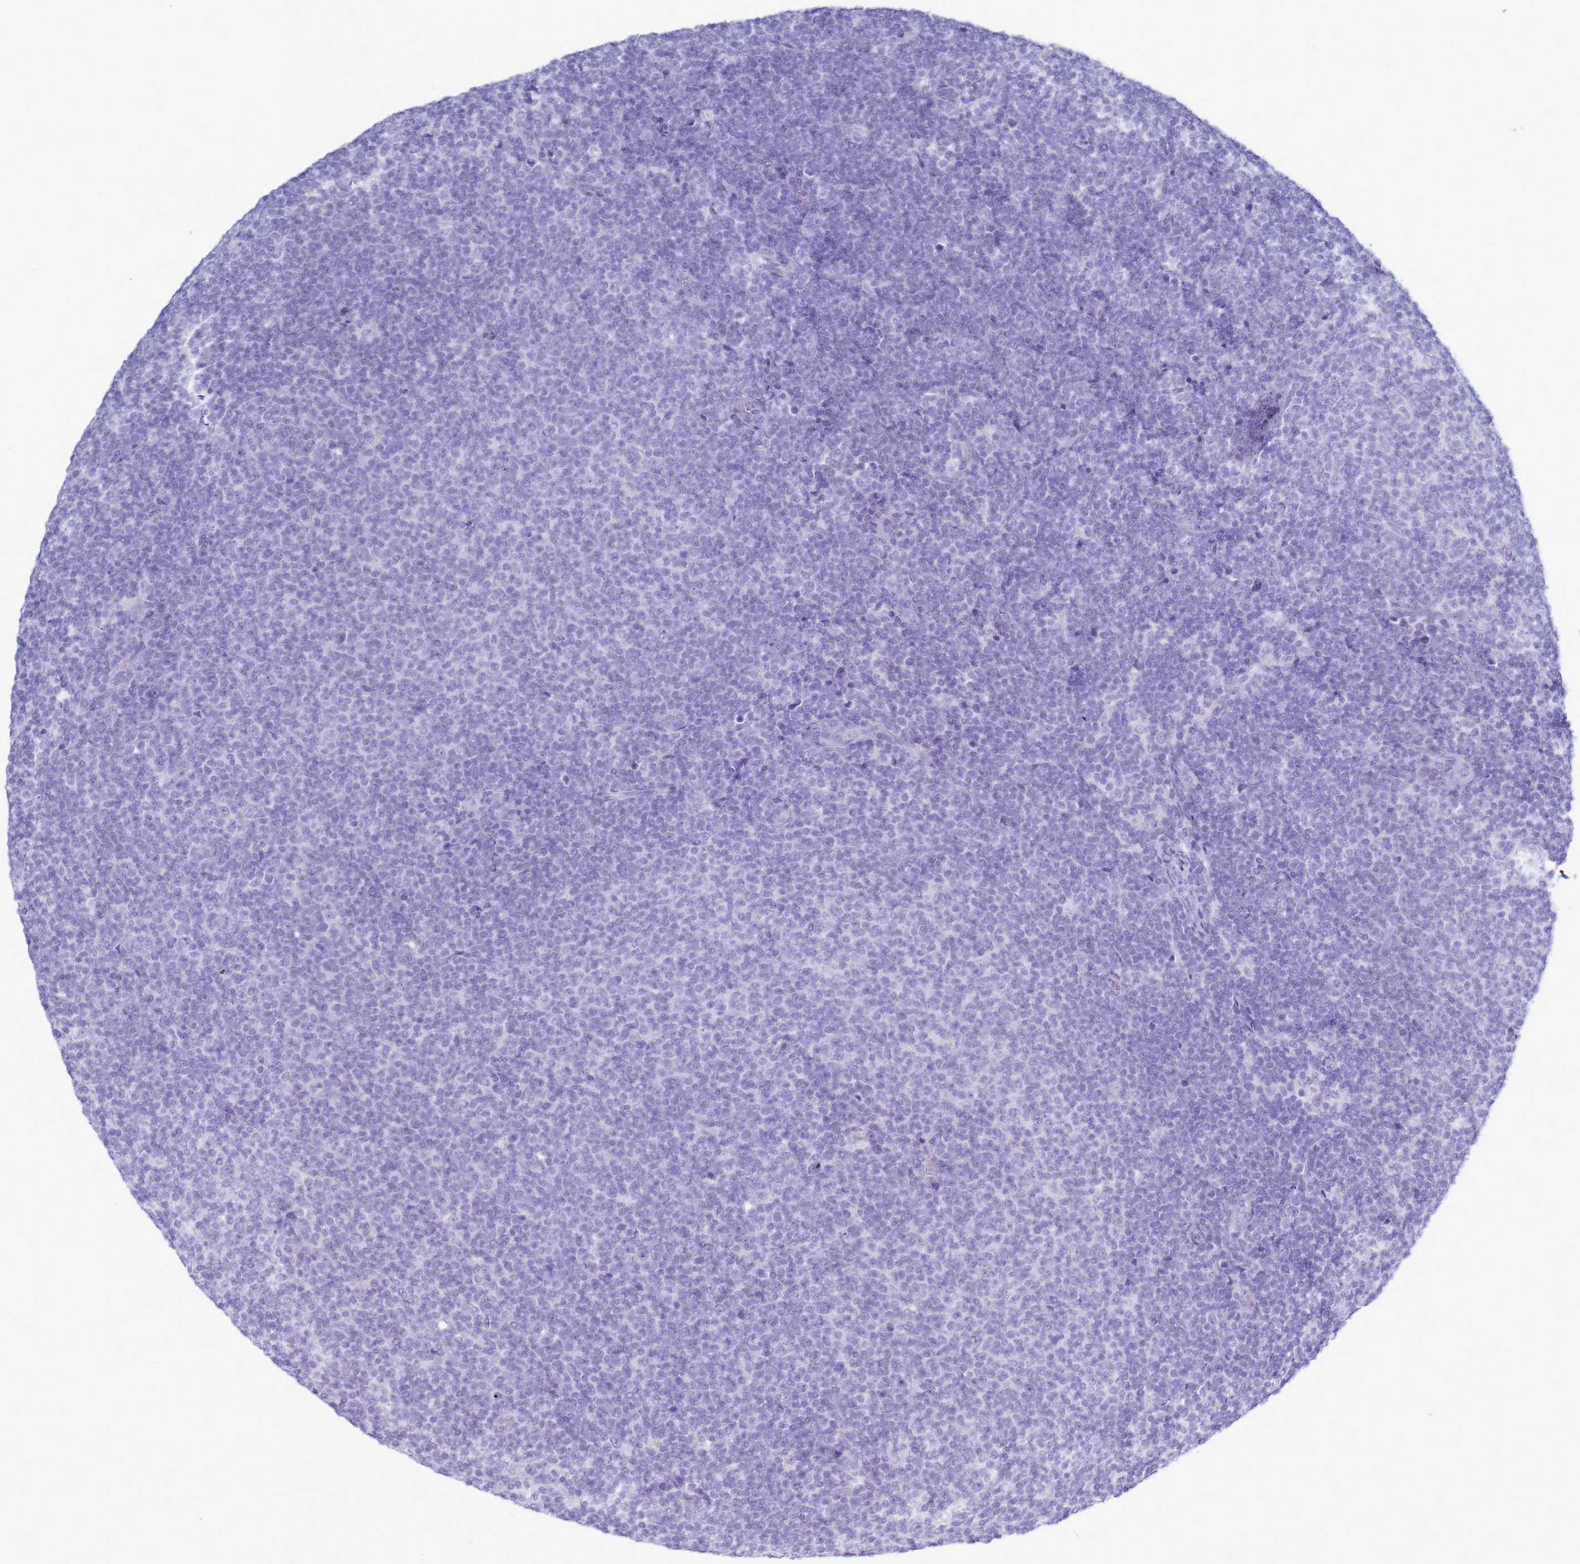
{"staining": {"intensity": "negative", "quantity": "none", "location": "none"}, "tissue": "lymphoma", "cell_type": "Tumor cells", "image_type": "cancer", "snomed": [{"axis": "morphology", "description": "Malignant lymphoma, non-Hodgkin's type, Low grade"}, {"axis": "topography", "description": "Lymph node"}], "caption": "High power microscopy photomicrograph of an IHC image of low-grade malignant lymphoma, non-Hodgkin's type, revealing no significant expression in tumor cells.", "gene": "B3GNT8", "patient": {"sex": "male", "age": 66}}